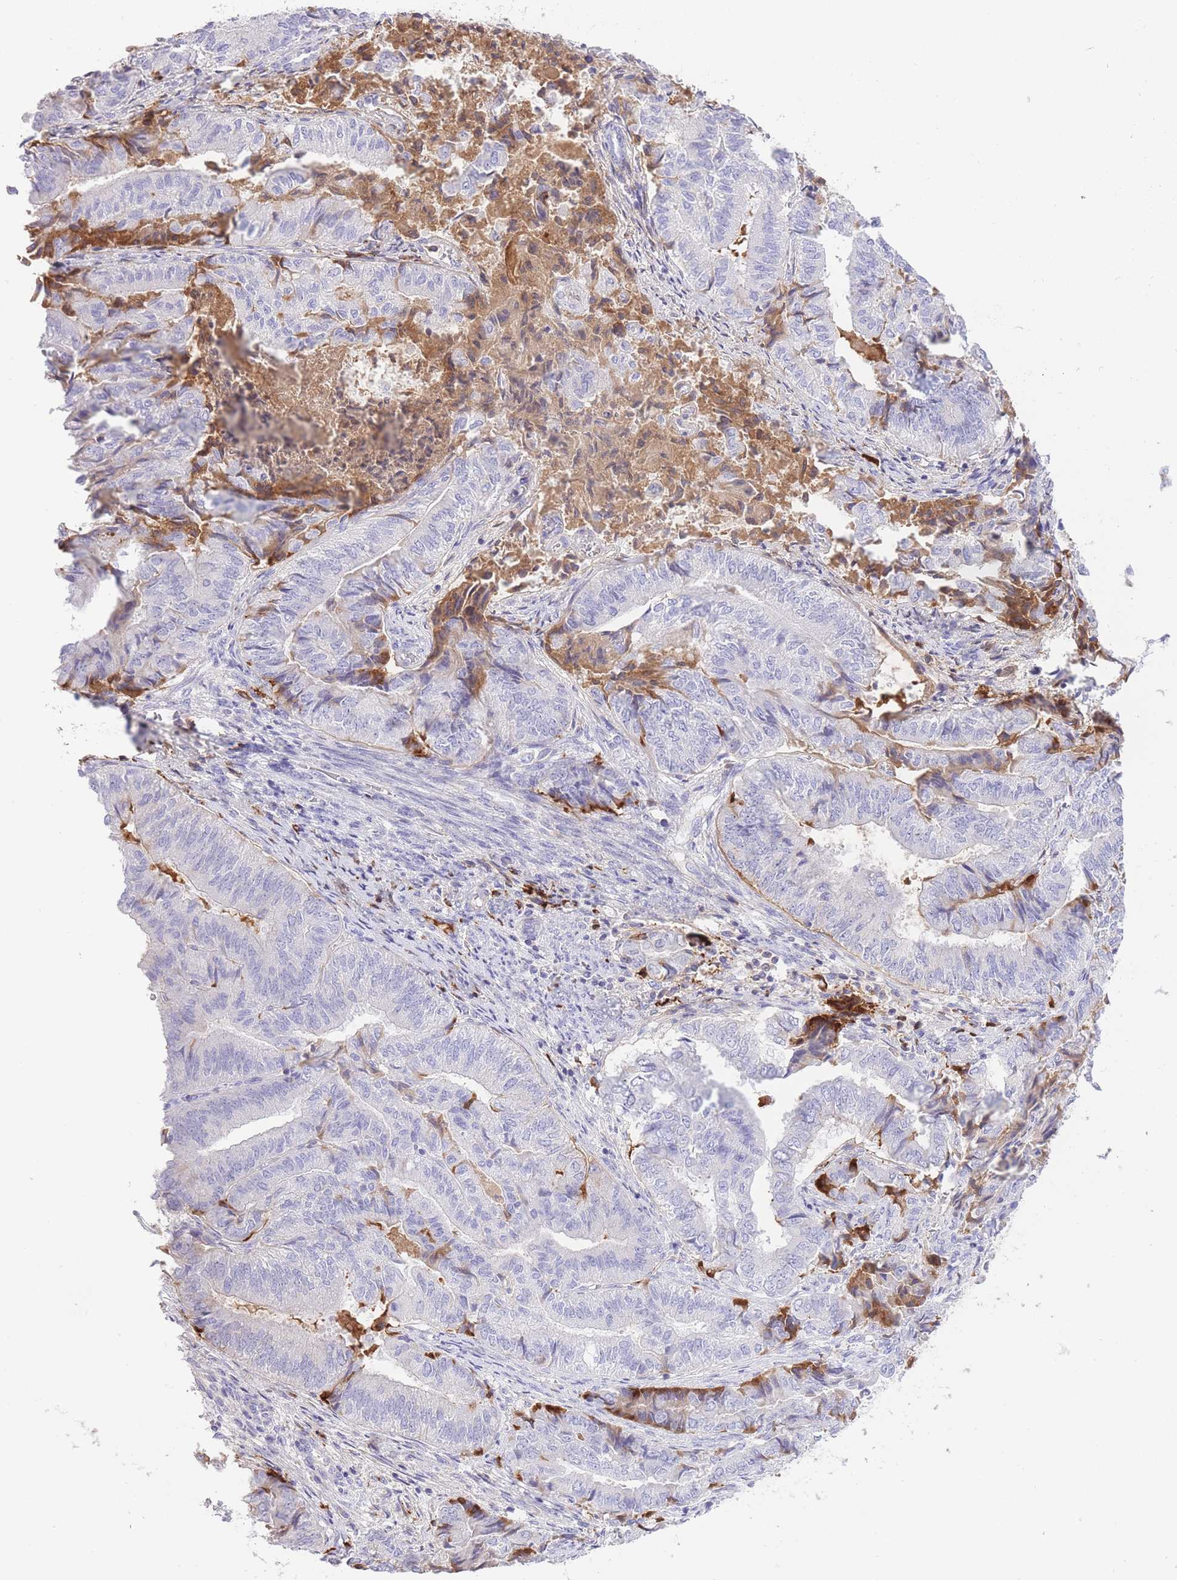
{"staining": {"intensity": "negative", "quantity": "none", "location": "none"}, "tissue": "endometrial cancer", "cell_type": "Tumor cells", "image_type": "cancer", "snomed": [{"axis": "morphology", "description": "Adenocarcinoma, NOS"}, {"axis": "topography", "description": "Endometrium"}], "caption": "Immunohistochemistry (IHC) micrograph of neoplastic tissue: human endometrial adenocarcinoma stained with DAB exhibits no significant protein expression in tumor cells.", "gene": "HRG", "patient": {"sex": "female", "age": 80}}